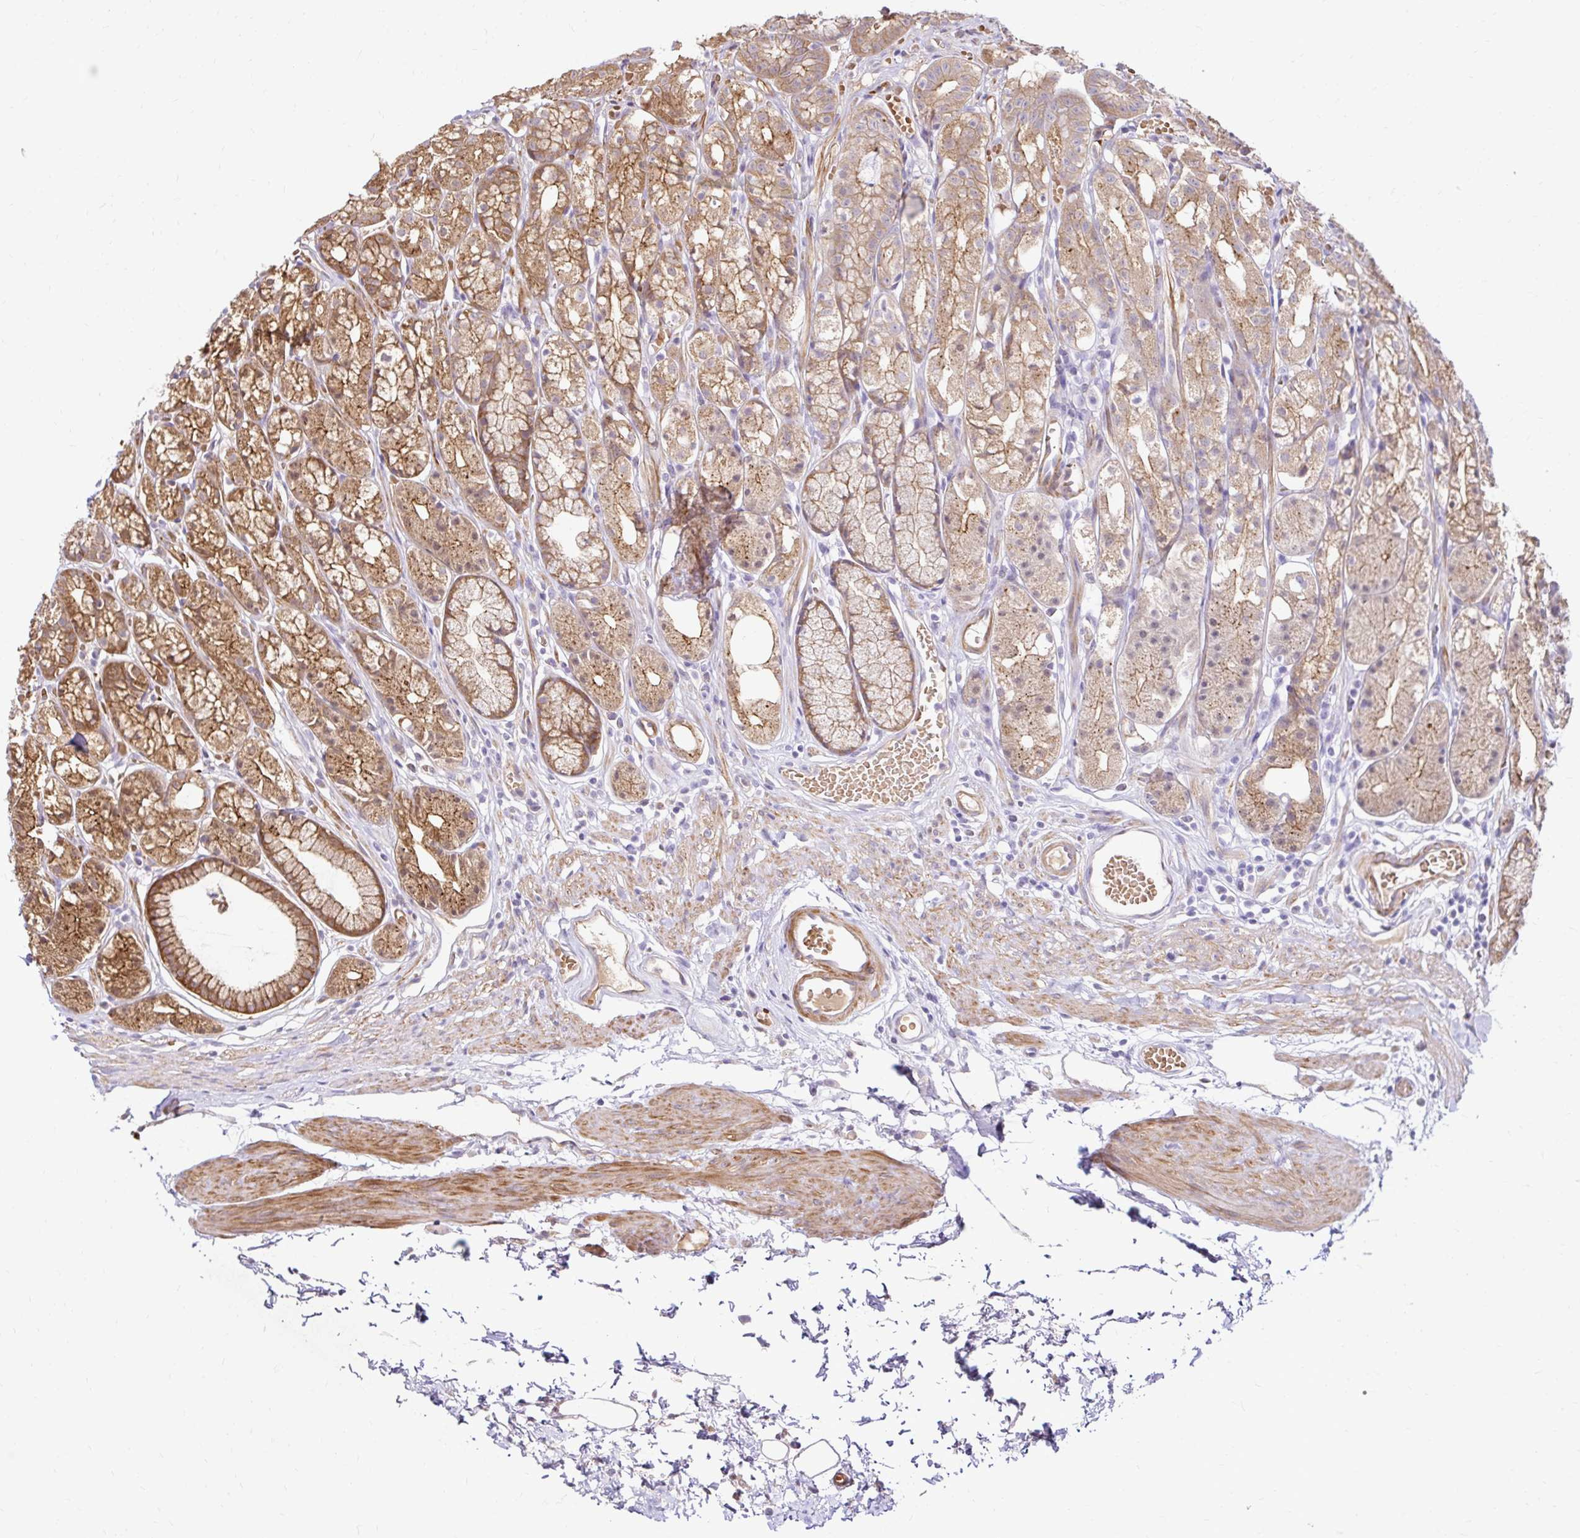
{"staining": {"intensity": "moderate", "quantity": ">75%", "location": "cytoplasmic/membranous"}, "tissue": "stomach", "cell_type": "Glandular cells", "image_type": "normal", "snomed": [{"axis": "morphology", "description": "Normal tissue, NOS"}, {"axis": "topography", "description": "Smooth muscle"}, {"axis": "topography", "description": "Stomach"}], "caption": "This is a histology image of IHC staining of normal stomach, which shows moderate staining in the cytoplasmic/membranous of glandular cells.", "gene": "ARHGEF37", "patient": {"sex": "male", "age": 70}}